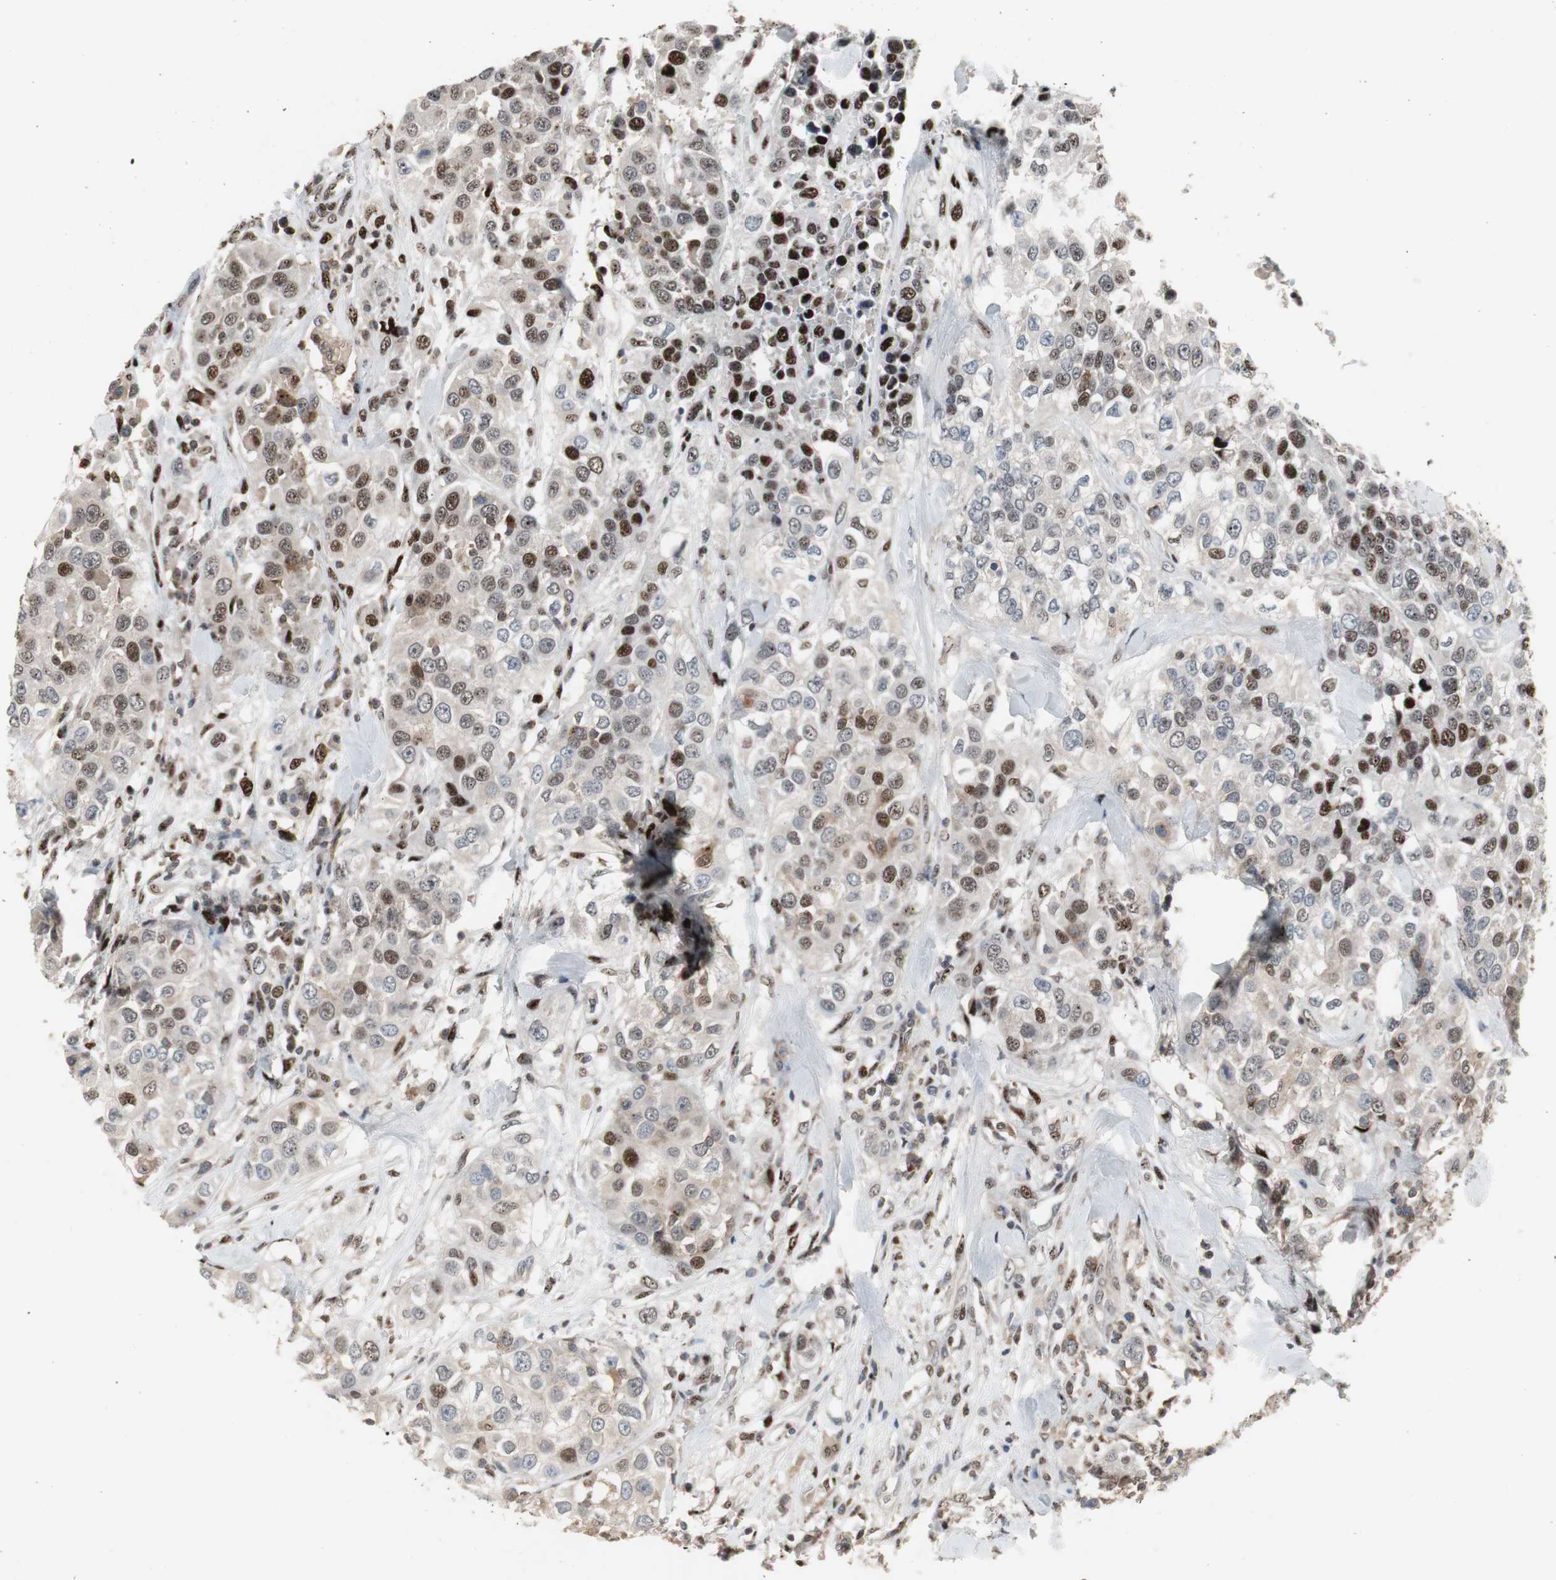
{"staining": {"intensity": "moderate", "quantity": "25%-75%", "location": "nuclear"}, "tissue": "urothelial cancer", "cell_type": "Tumor cells", "image_type": "cancer", "snomed": [{"axis": "morphology", "description": "Urothelial carcinoma, High grade"}, {"axis": "topography", "description": "Urinary bladder"}], "caption": "Urothelial carcinoma (high-grade) was stained to show a protein in brown. There is medium levels of moderate nuclear positivity in approximately 25%-75% of tumor cells. Immunohistochemistry stains the protein in brown and the nuclei are stained blue.", "gene": "GRK2", "patient": {"sex": "female", "age": 80}}